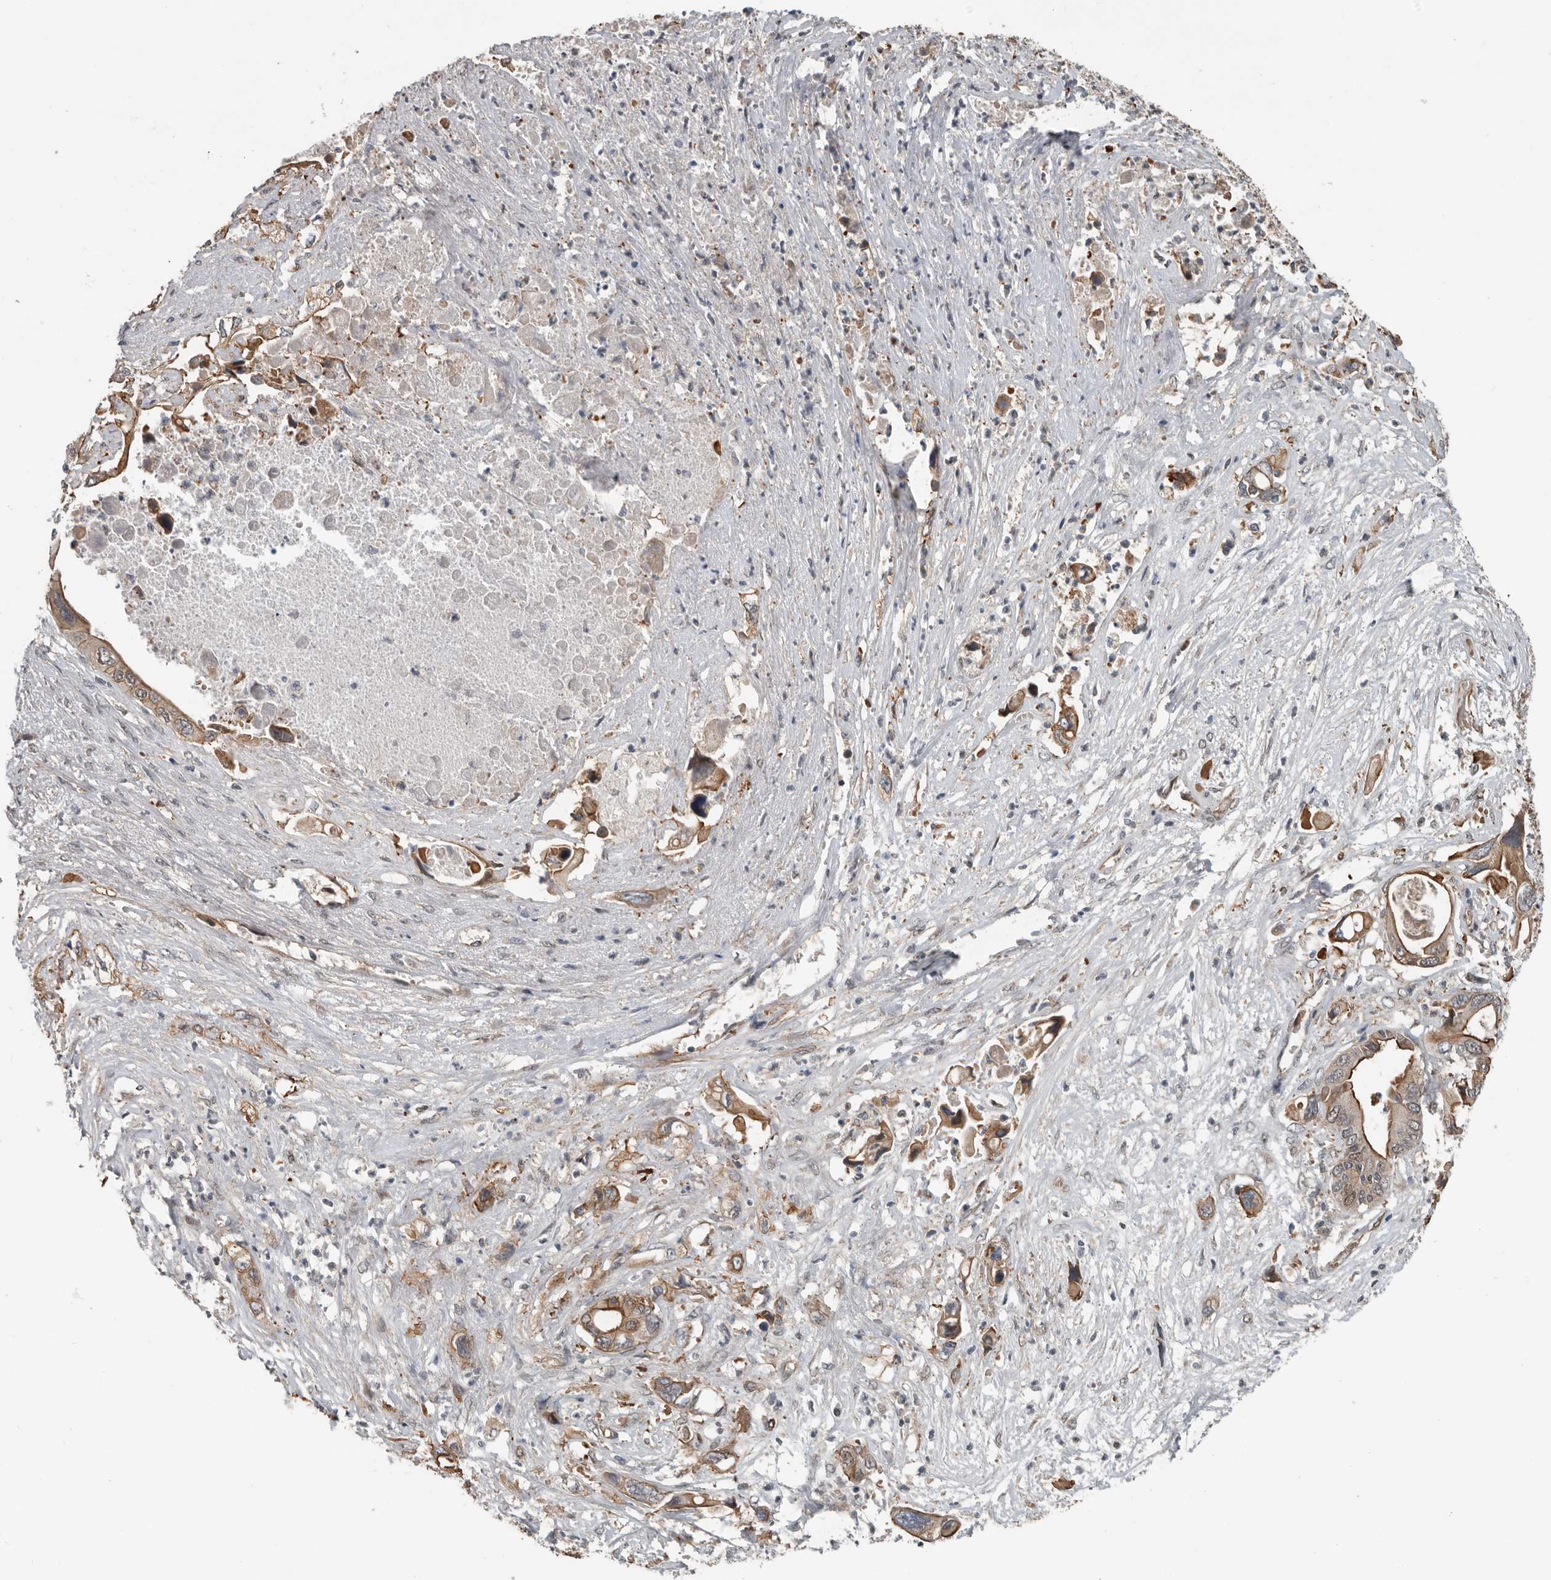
{"staining": {"intensity": "moderate", "quantity": "25%-75%", "location": "cytoplasmic/membranous"}, "tissue": "pancreatic cancer", "cell_type": "Tumor cells", "image_type": "cancer", "snomed": [{"axis": "morphology", "description": "Adenocarcinoma, NOS"}, {"axis": "topography", "description": "Pancreas"}], "caption": "A histopathology image of human pancreatic cancer (adenocarcinoma) stained for a protein shows moderate cytoplasmic/membranous brown staining in tumor cells. (IHC, brightfield microscopy, high magnification).", "gene": "YOD1", "patient": {"sex": "male", "age": 66}}